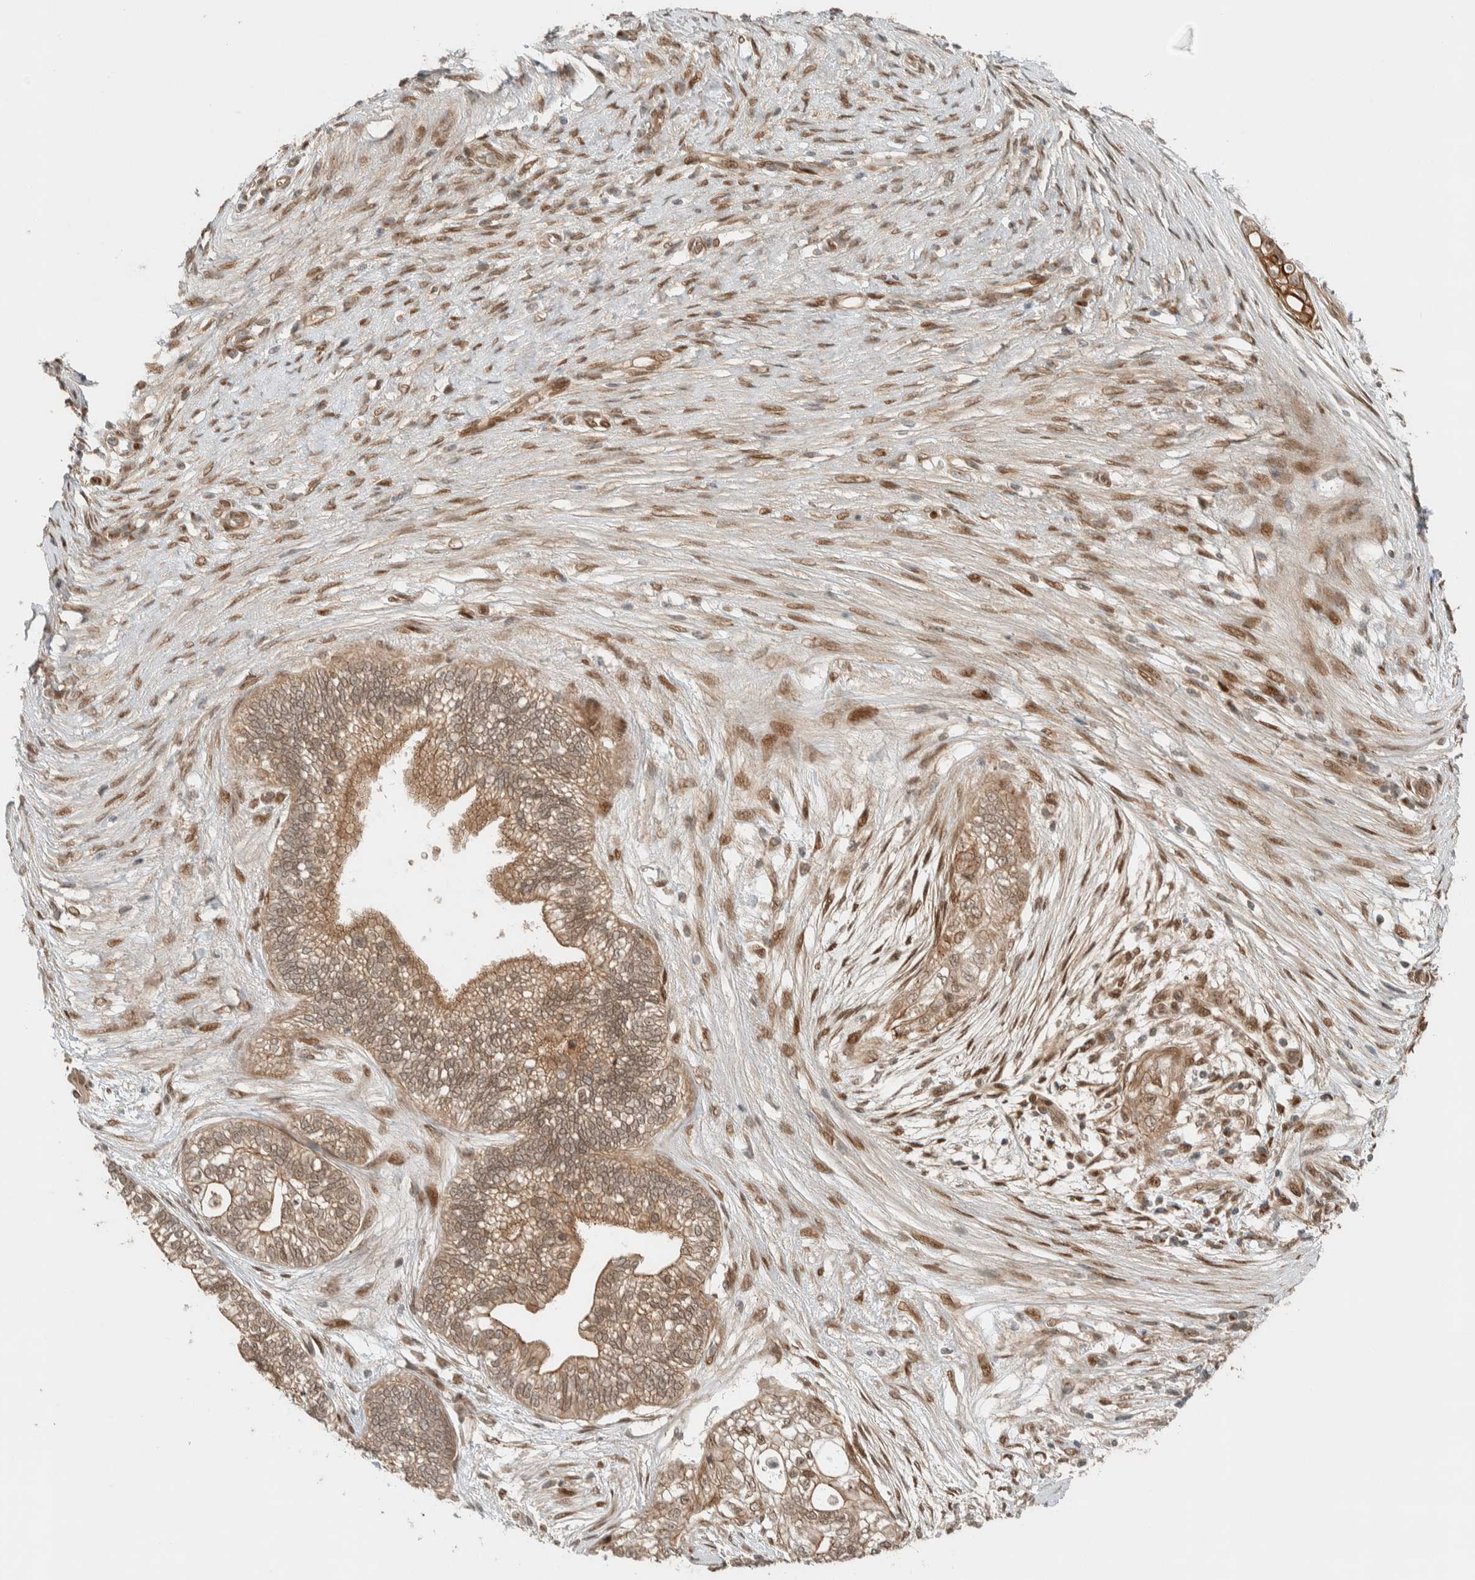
{"staining": {"intensity": "weak", "quantity": ">75%", "location": "cytoplasmic/membranous,nuclear"}, "tissue": "pancreatic cancer", "cell_type": "Tumor cells", "image_type": "cancer", "snomed": [{"axis": "morphology", "description": "Adenocarcinoma, NOS"}, {"axis": "topography", "description": "Pancreas"}], "caption": "A high-resolution image shows immunohistochemistry (IHC) staining of pancreatic cancer (adenocarcinoma), which shows weak cytoplasmic/membranous and nuclear staining in approximately >75% of tumor cells.", "gene": "STXBP4", "patient": {"sex": "male", "age": 72}}